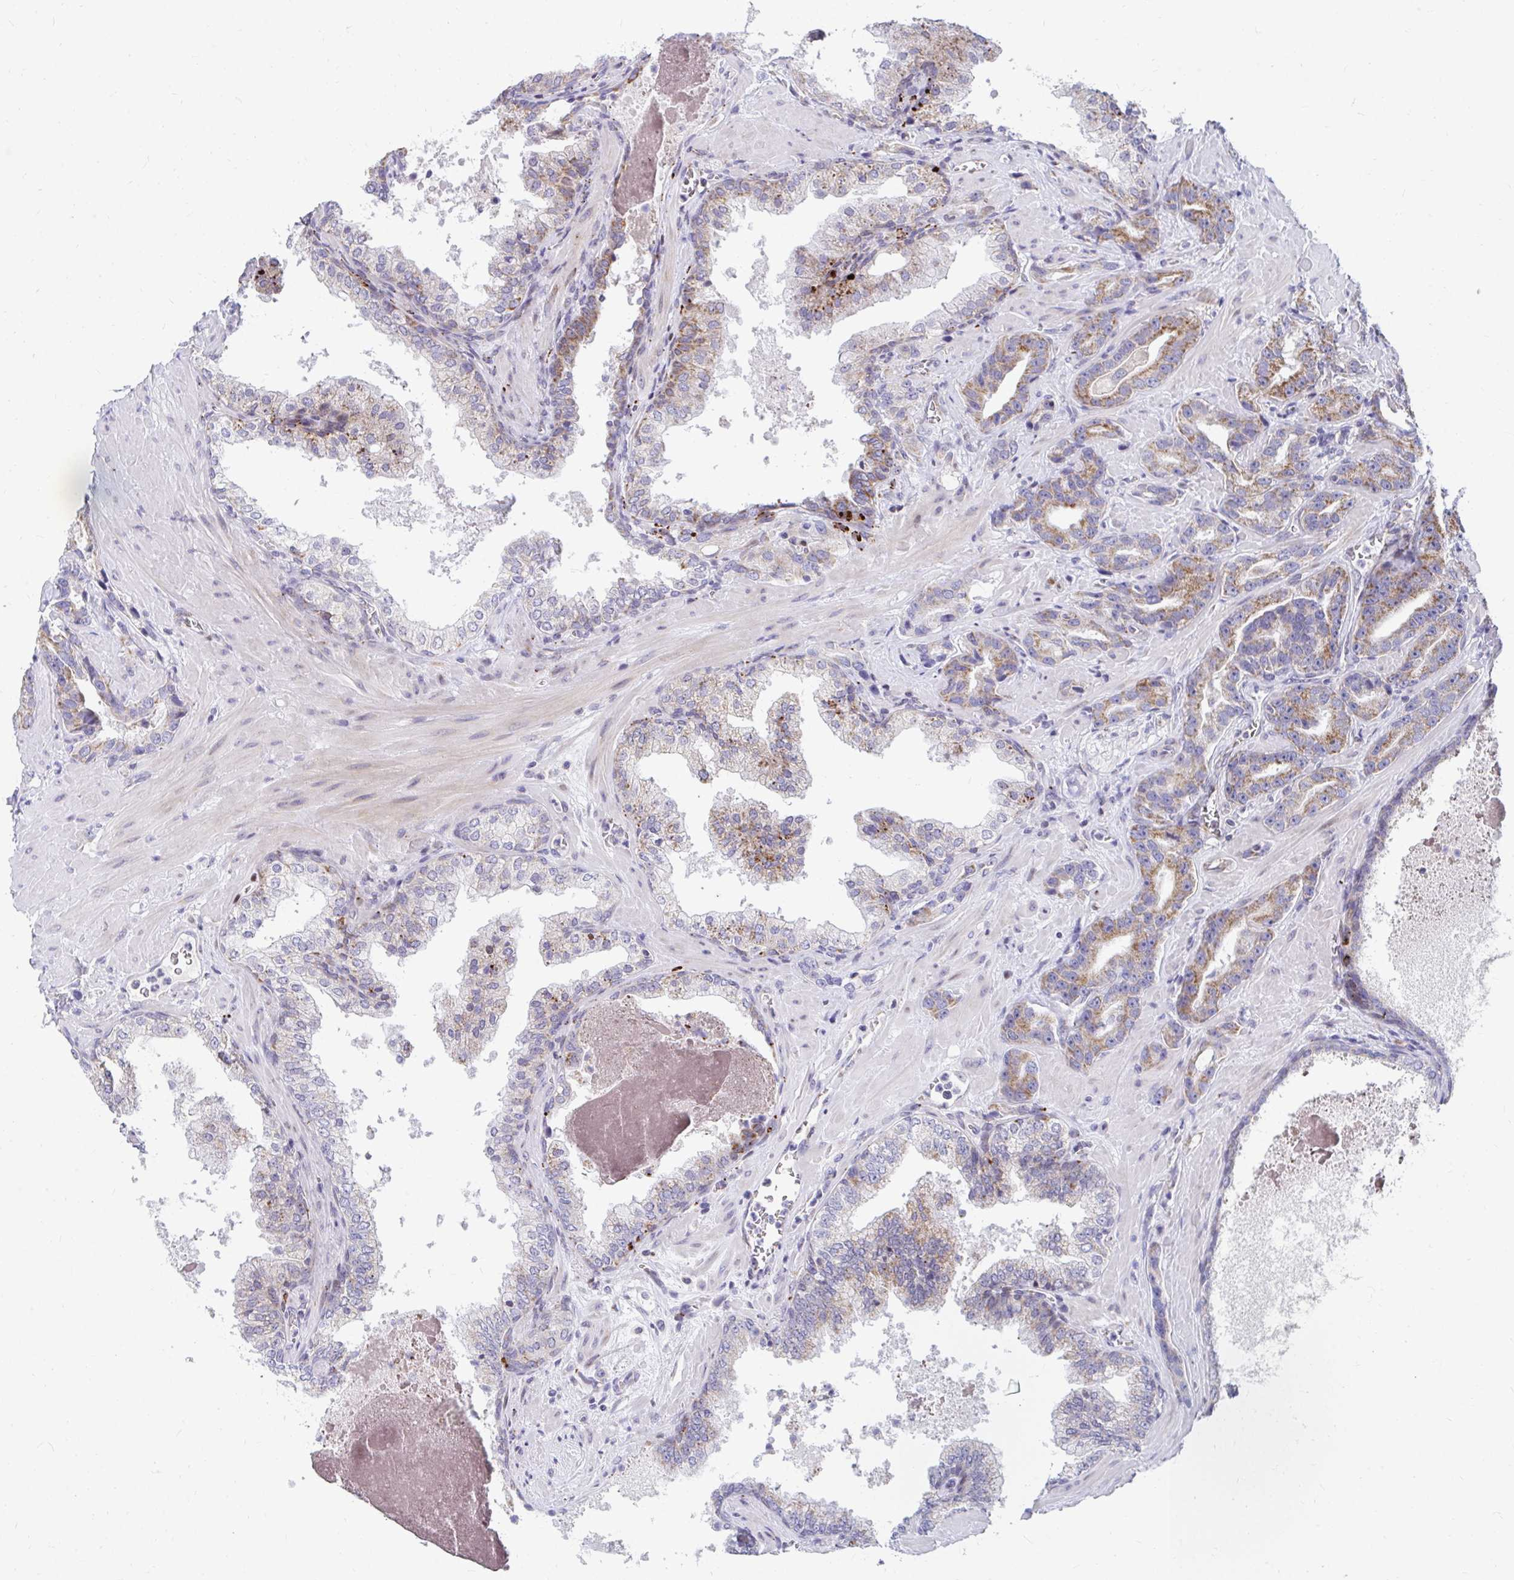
{"staining": {"intensity": "strong", "quantity": "25%-75%", "location": "cytoplasmic/membranous"}, "tissue": "prostate cancer", "cell_type": "Tumor cells", "image_type": "cancer", "snomed": [{"axis": "morphology", "description": "Adenocarcinoma, High grade"}, {"axis": "topography", "description": "Prostate"}], "caption": "Prostate cancer tissue shows strong cytoplasmic/membranous expression in about 25%-75% of tumor cells, visualized by immunohistochemistry.", "gene": "EXOC5", "patient": {"sex": "male", "age": 65}}